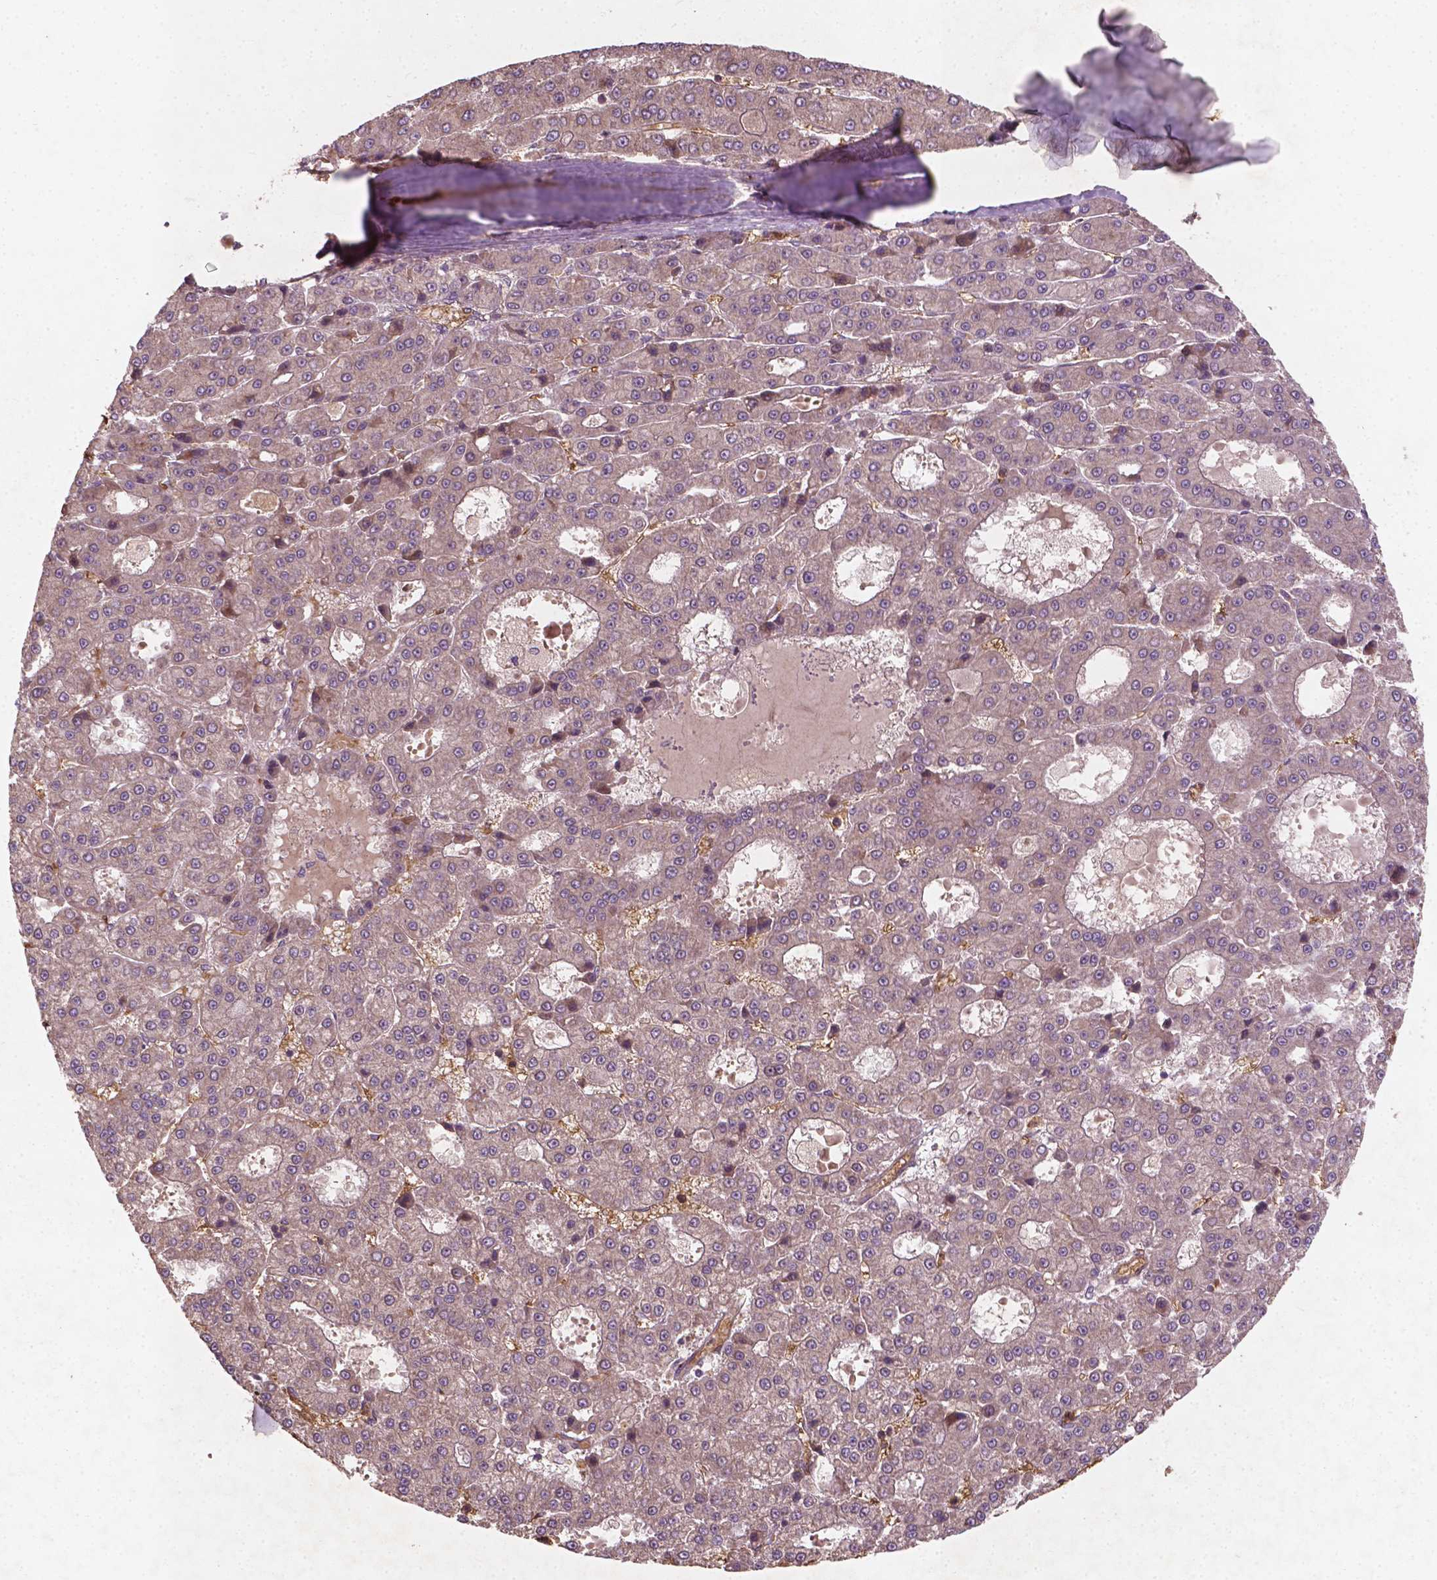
{"staining": {"intensity": "weak", "quantity": "<25%", "location": "cytoplasmic/membranous"}, "tissue": "liver cancer", "cell_type": "Tumor cells", "image_type": "cancer", "snomed": [{"axis": "morphology", "description": "Carcinoma, Hepatocellular, NOS"}, {"axis": "topography", "description": "Liver"}], "caption": "This is a image of IHC staining of liver cancer, which shows no positivity in tumor cells.", "gene": "CYFIP2", "patient": {"sex": "male", "age": 70}}